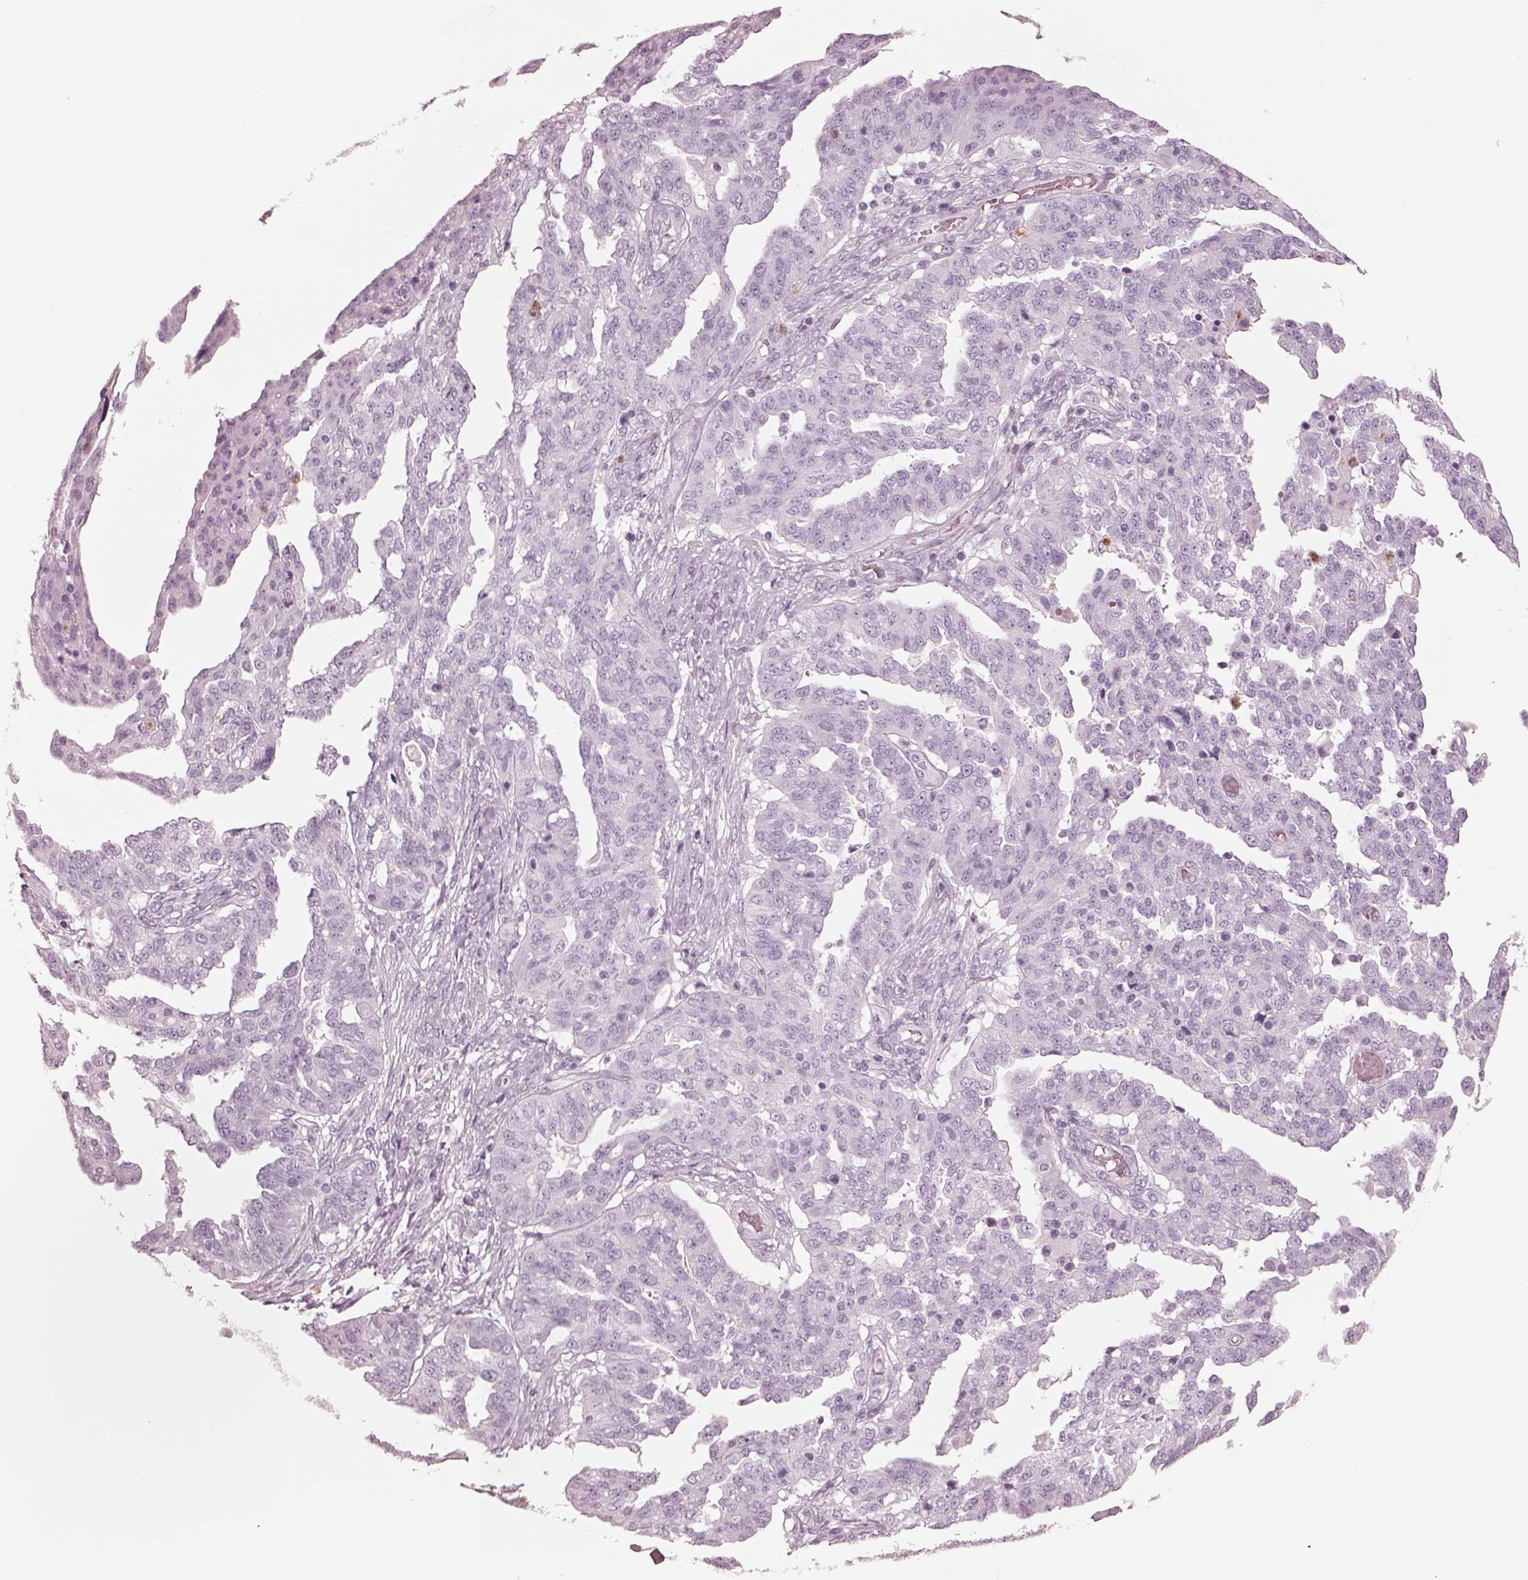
{"staining": {"intensity": "negative", "quantity": "none", "location": "none"}, "tissue": "ovarian cancer", "cell_type": "Tumor cells", "image_type": "cancer", "snomed": [{"axis": "morphology", "description": "Cystadenocarcinoma, serous, NOS"}, {"axis": "topography", "description": "Ovary"}], "caption": "A high-resolution image shows immunohistochemistry staining of ovarian cancer, which displays no significant positivity in tumor cells.", "gene": "ELANE", "patient": {"sex": "female", "age": 67}}